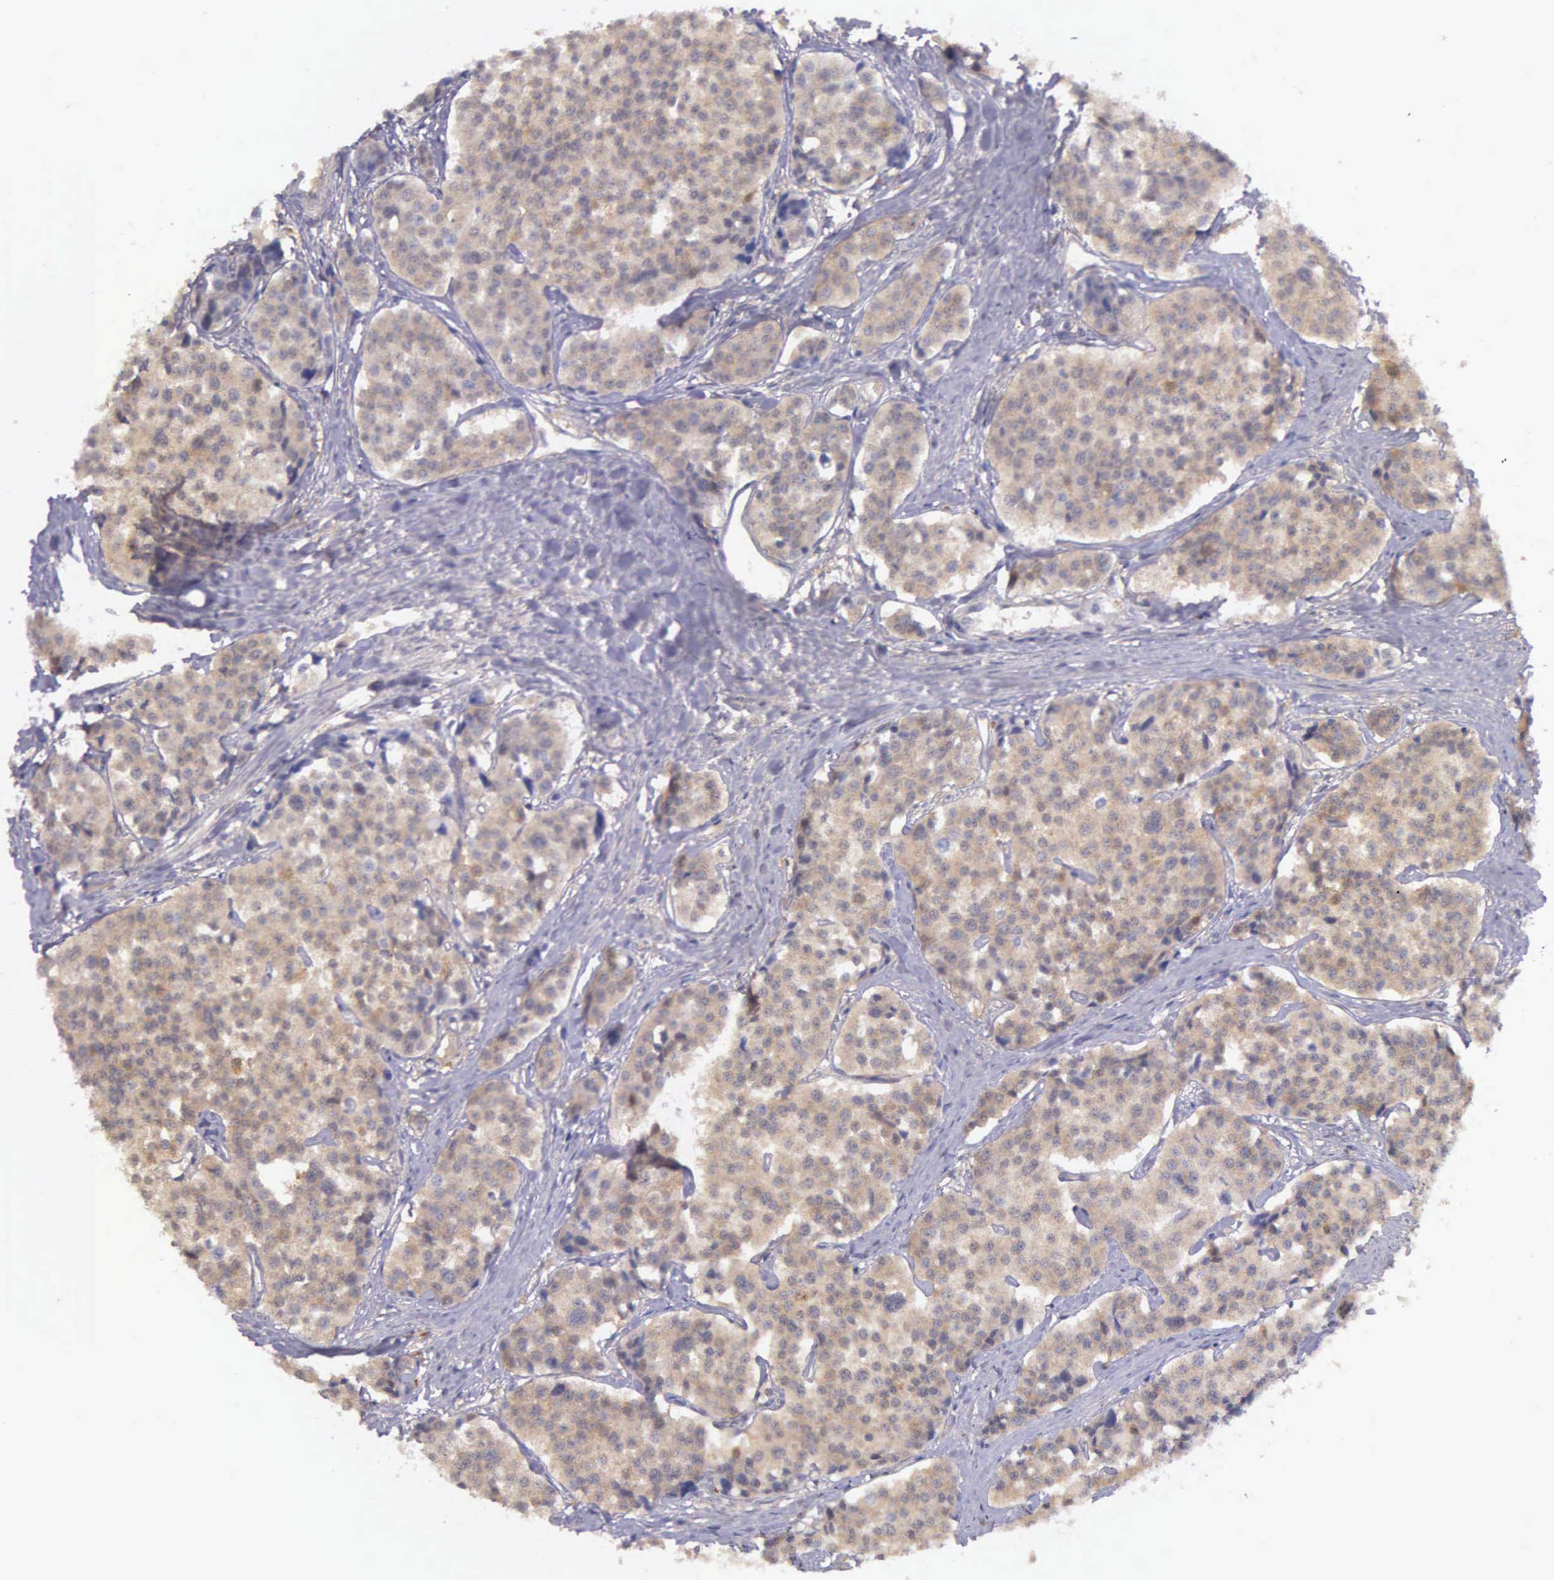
{"staining": {"intensity": "moderate", "quantity": ">75%", "location": "cytoplasmic/membranous"}, "tissue": "carcinoid", "cell_type": "Tumor cells", "image_type": "cancer", "snomed": [{"axis": "morphology", "description": "Carcinoid, malignant, NOS"}, {"axis": "topography", "description": "Small intestine"}], "caption": "IHC staining of carcinoid (malignant), which reveals medium levels of moderate cytoplasmic/membranous expression in about >75% of tumor cells indicating moderate cytoplasmic/membranous protein staining. The staining was performed using DAB (3,3'-diaminobenzidine) (brown) for protein detection and nuclei were counterstained in hematoxylin (blue).", "gene": "GSTT2", "patient": {"sex": "male", "age": 60}}